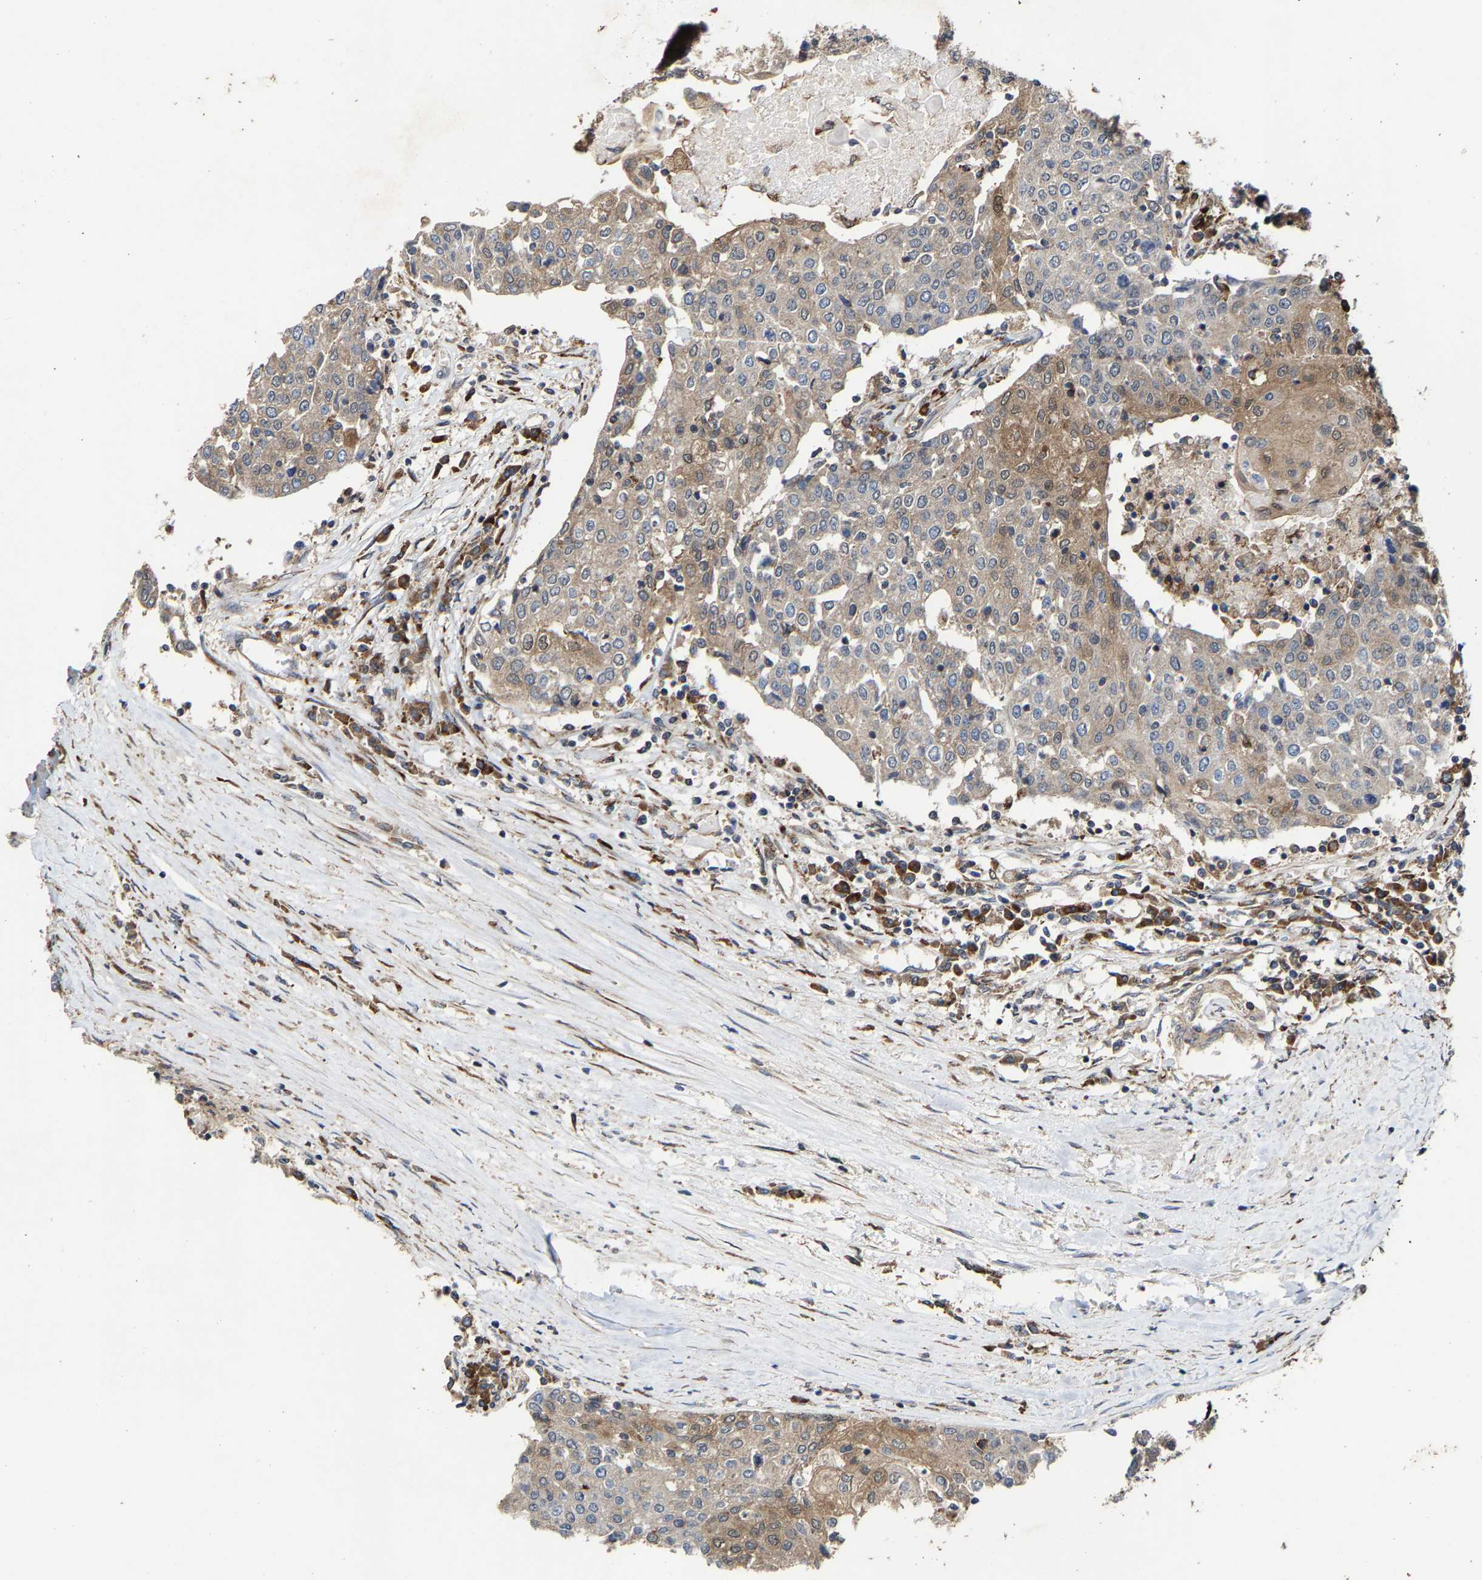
{"staining": {"intensity": "moderate", "quantity": "<25%", "location": "cytoplasmic/membranous"}, "tissue": "urothelial cancer", "cell_type": "Tumor cells", "image_type": "cancer", "snomed": [{"axis": "morphology", "description": "Urothelial carcinoma, High grade"}, {"axis": "topography", "description": "Urinary bladder"}], "caption": "Moderate cytoplasmic/membranous protein positivity is identified in approximately <25% of tumor cells in urothelial cancer.", "gene": "FGD3", "patient": {"sex": "female", "age": 85}}